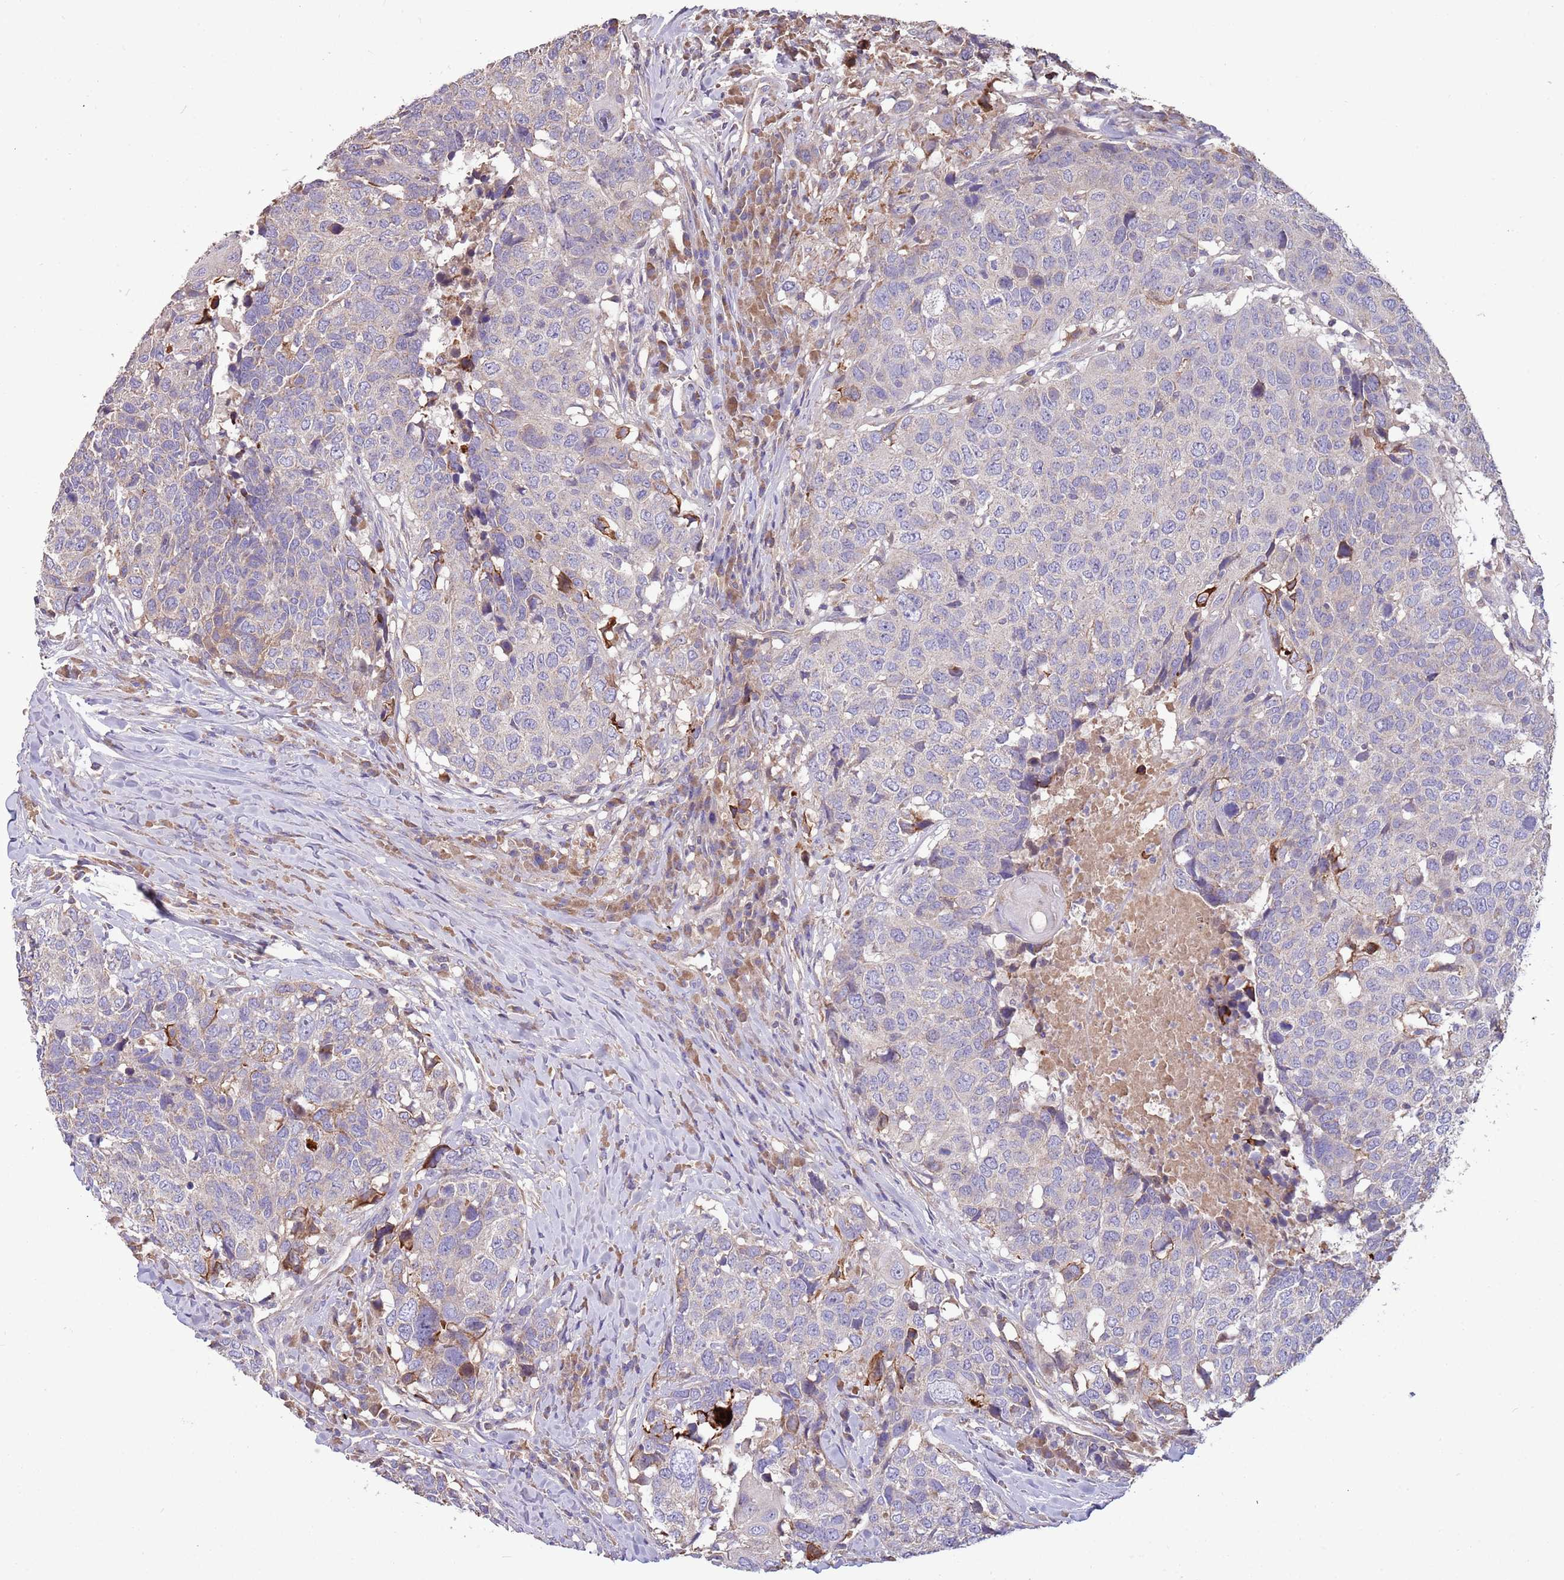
{"staining": {"intensity": "negative", "quantity": "none", "location": "none"}, "tissue": "head and neck cancer", "cell_type": "Tumor cells", "image_type": "cancer", "snomed": [{"axis": "morphology", "description": "Normal tissue, NOS"}, {"axis": "morphology", "description": "Squamous cell carcinoma, NOS"}, {"axis": "topography", "description": "Skeletal muscle"}, {"axis": "topography", "description": "Vascular tissue"}, {"axis": "topography", "description": "Peripheral nerve tissue"}, {"axis": "topography", "description": "Head-Neck"}], "caption": "Immunohistochemistry image of human head and neck squamous cell carcinoma stained for a protein (brown), which demonstrates no expression in tumor cells.", "gene": "TRMO", "patient": {"sex": "male", "age": 66}}